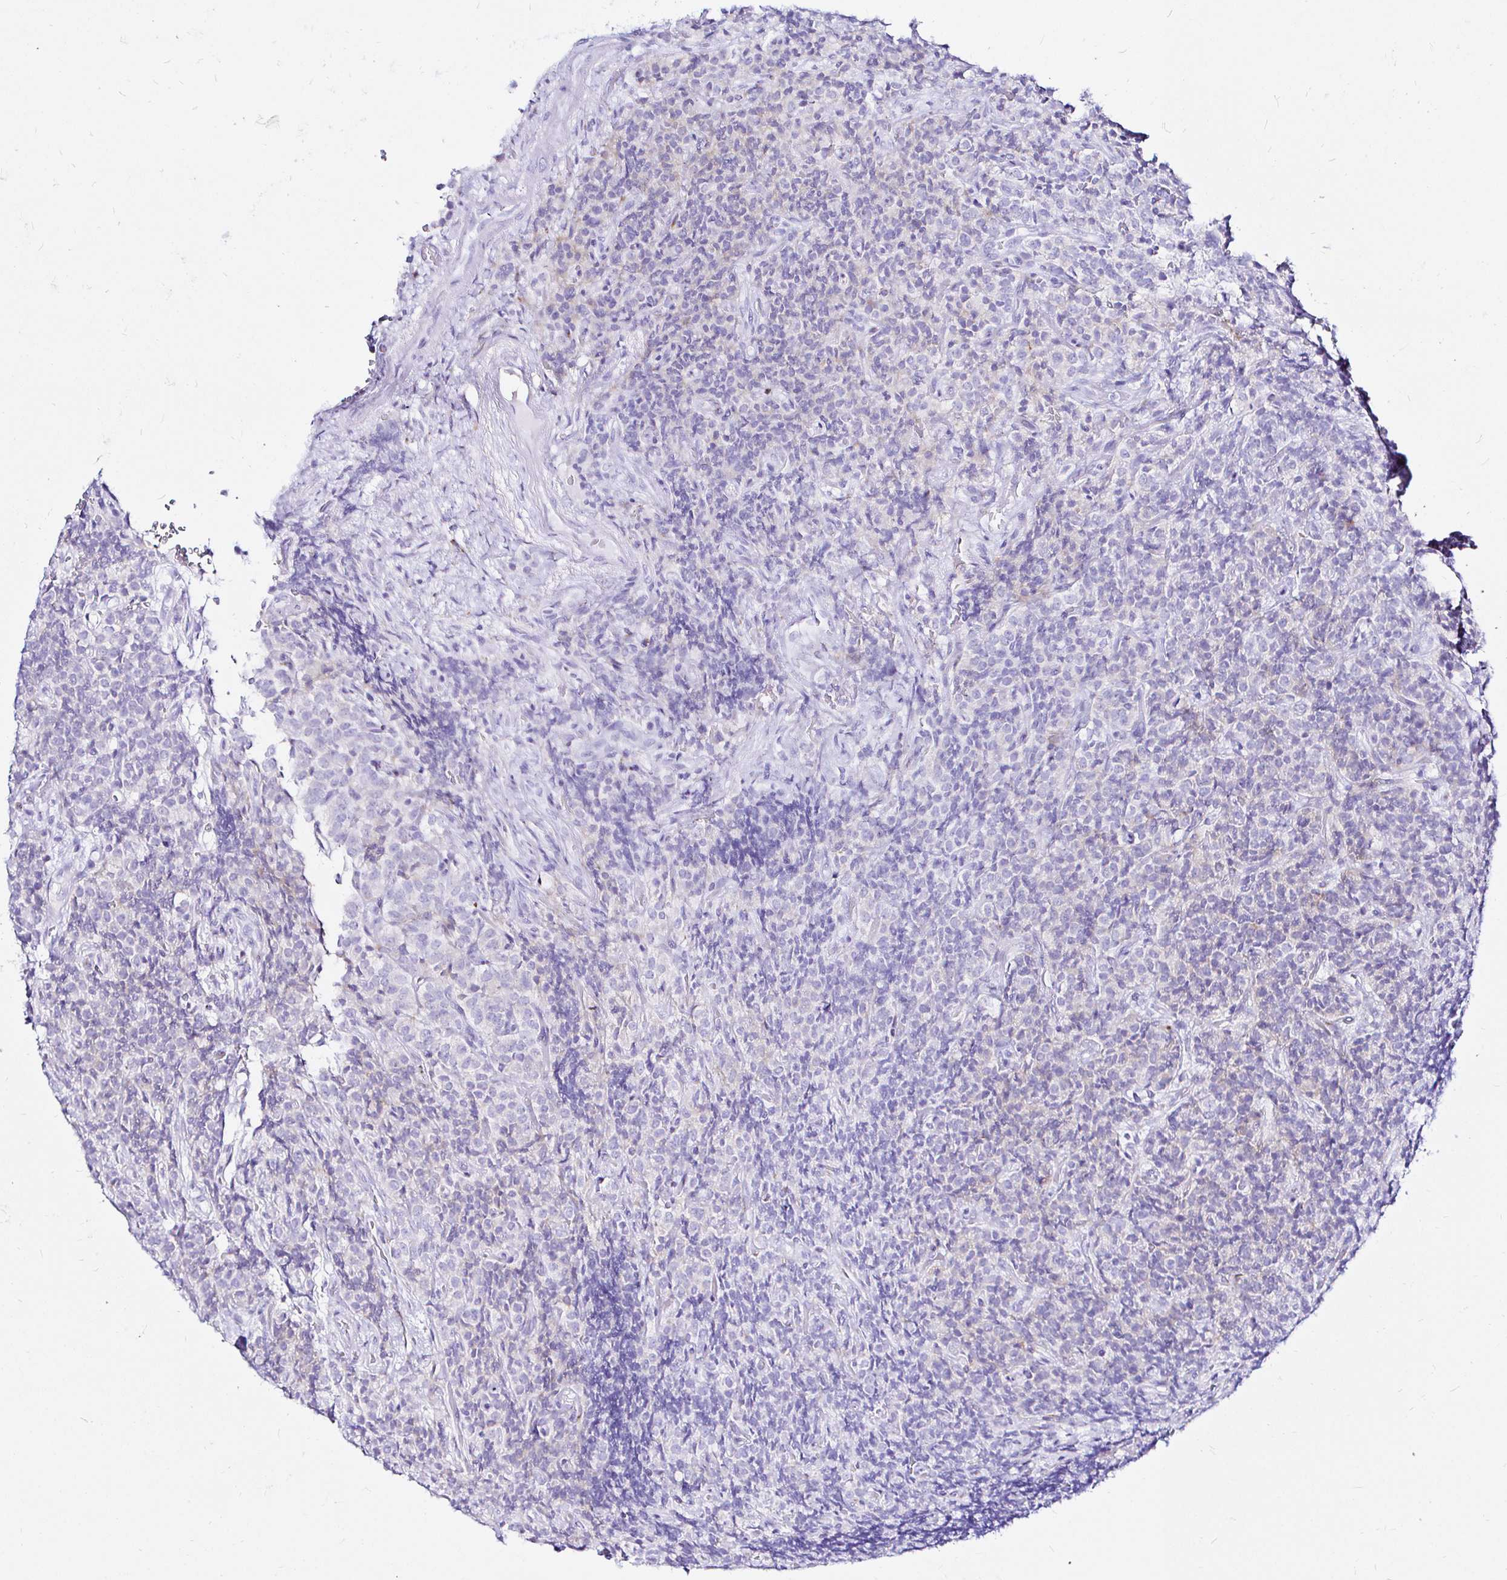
{"staining": {"intensity": "negative", "quantity": "none", "location": "none"}, "tissue": "carcinoid", "cell_type": "Tumor cells", "image_type": "cancer", "snomed": [{"axis": "morphology", "description": "Carcinoid, malignant, NOS"}, {"axis": "topography", "description": "Pancreas"}], "caption": "High magnification brightfield microscopy of carcinoid stained with DAB (brown) and counterstained with hematoxylin (blue): tumor cells show no significant staining.", "gene": "ZNF432", "patient": {"sex": "male", "age": 36}}